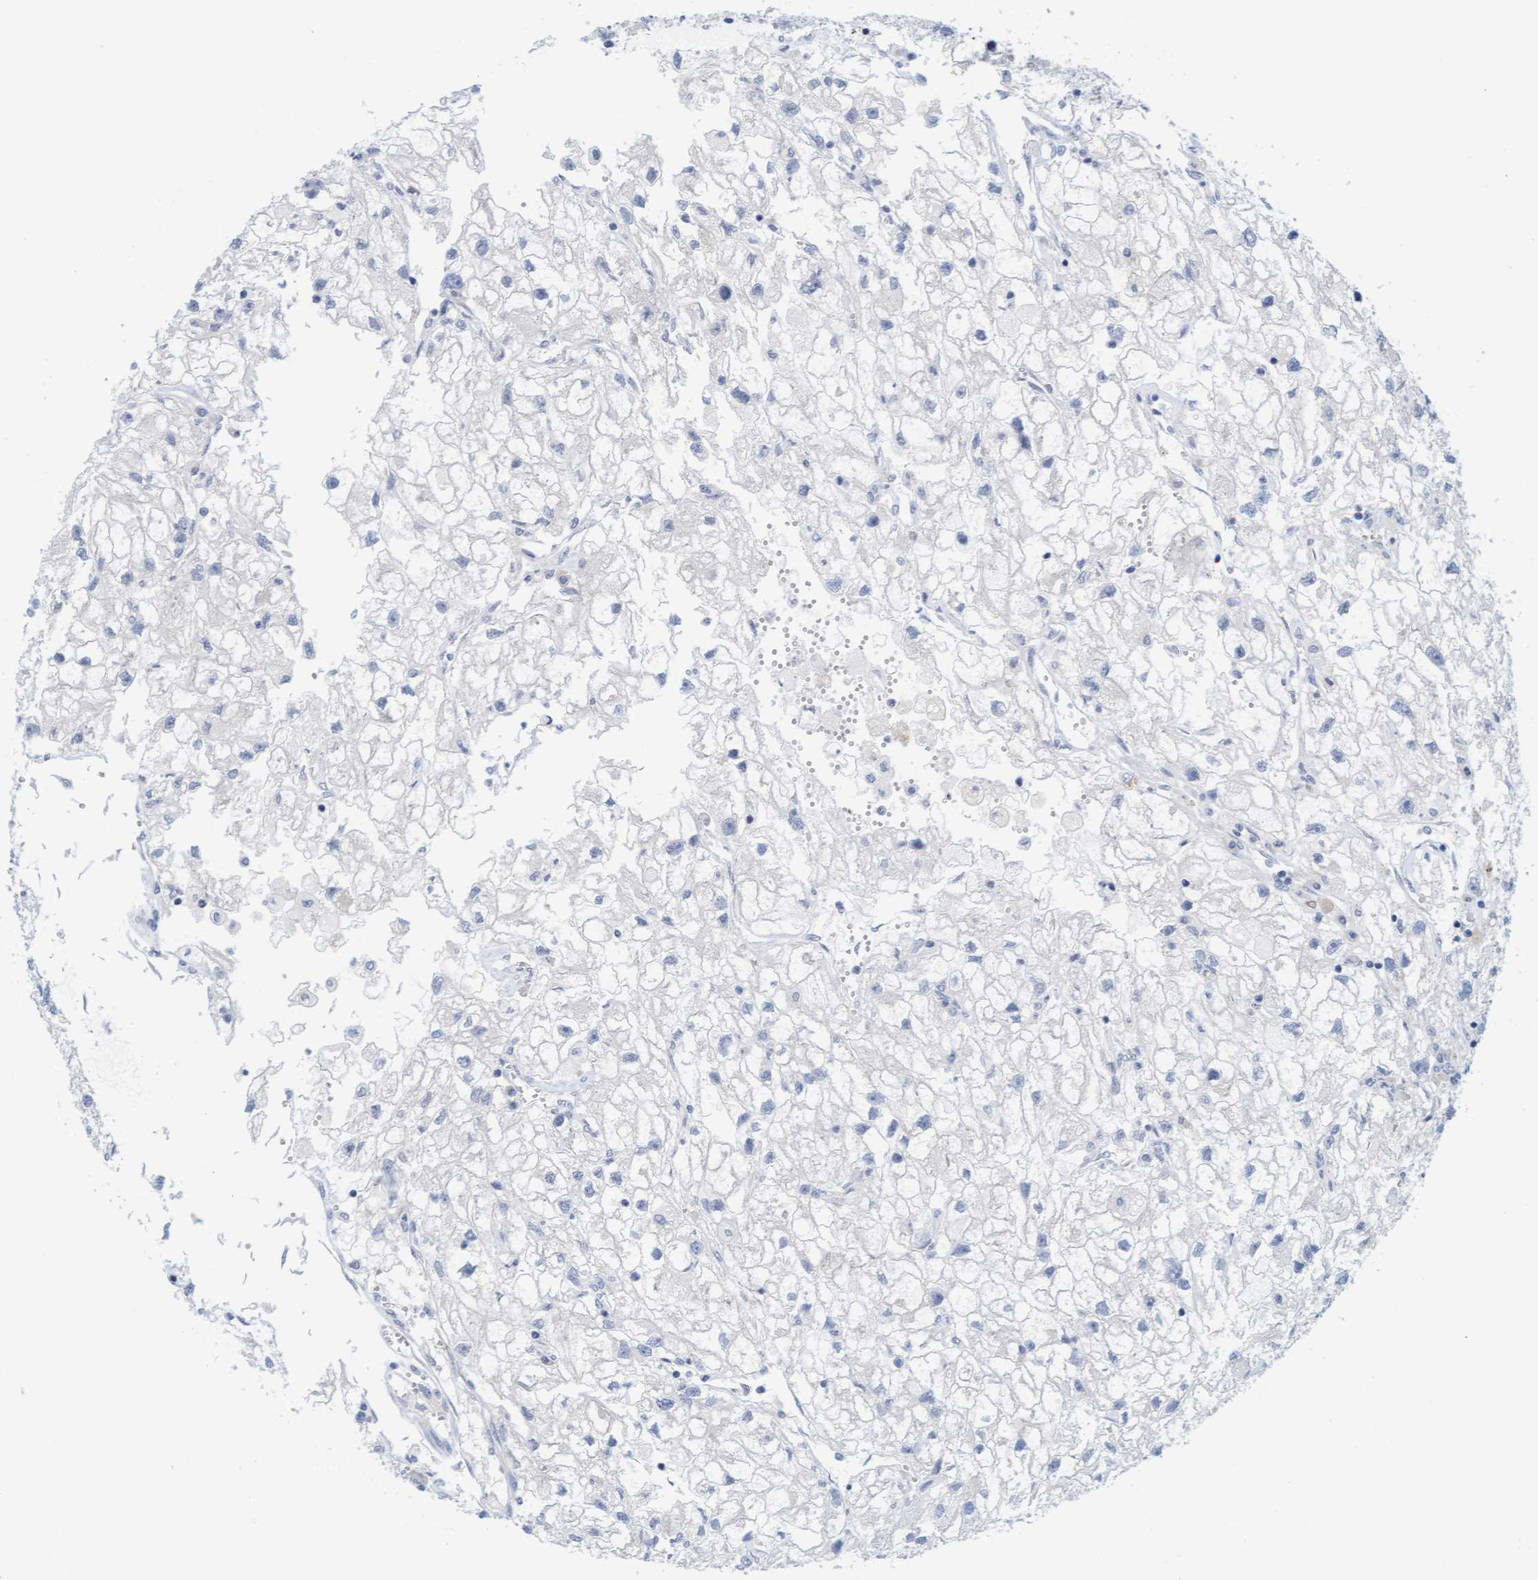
{"staining": {"intensity": "negative", "quantity": "none", "location": "none"}, "tissue": "renal cancer", "cell_type": "Tumor cells", "image_type": "cancer", "snomed": [{"axis": "morphology", "description": "Adenocarcinoma, NOS"}, {"axis": "topography", "description": "Kidney"}], "caption": "A photomicrograph of human adenocarcinoma (renal) is negative for staining in tumor cells. Nuclei are stained in blue.", "gene": "CPA3", "patient": {"sex": "female", "age": 70}}